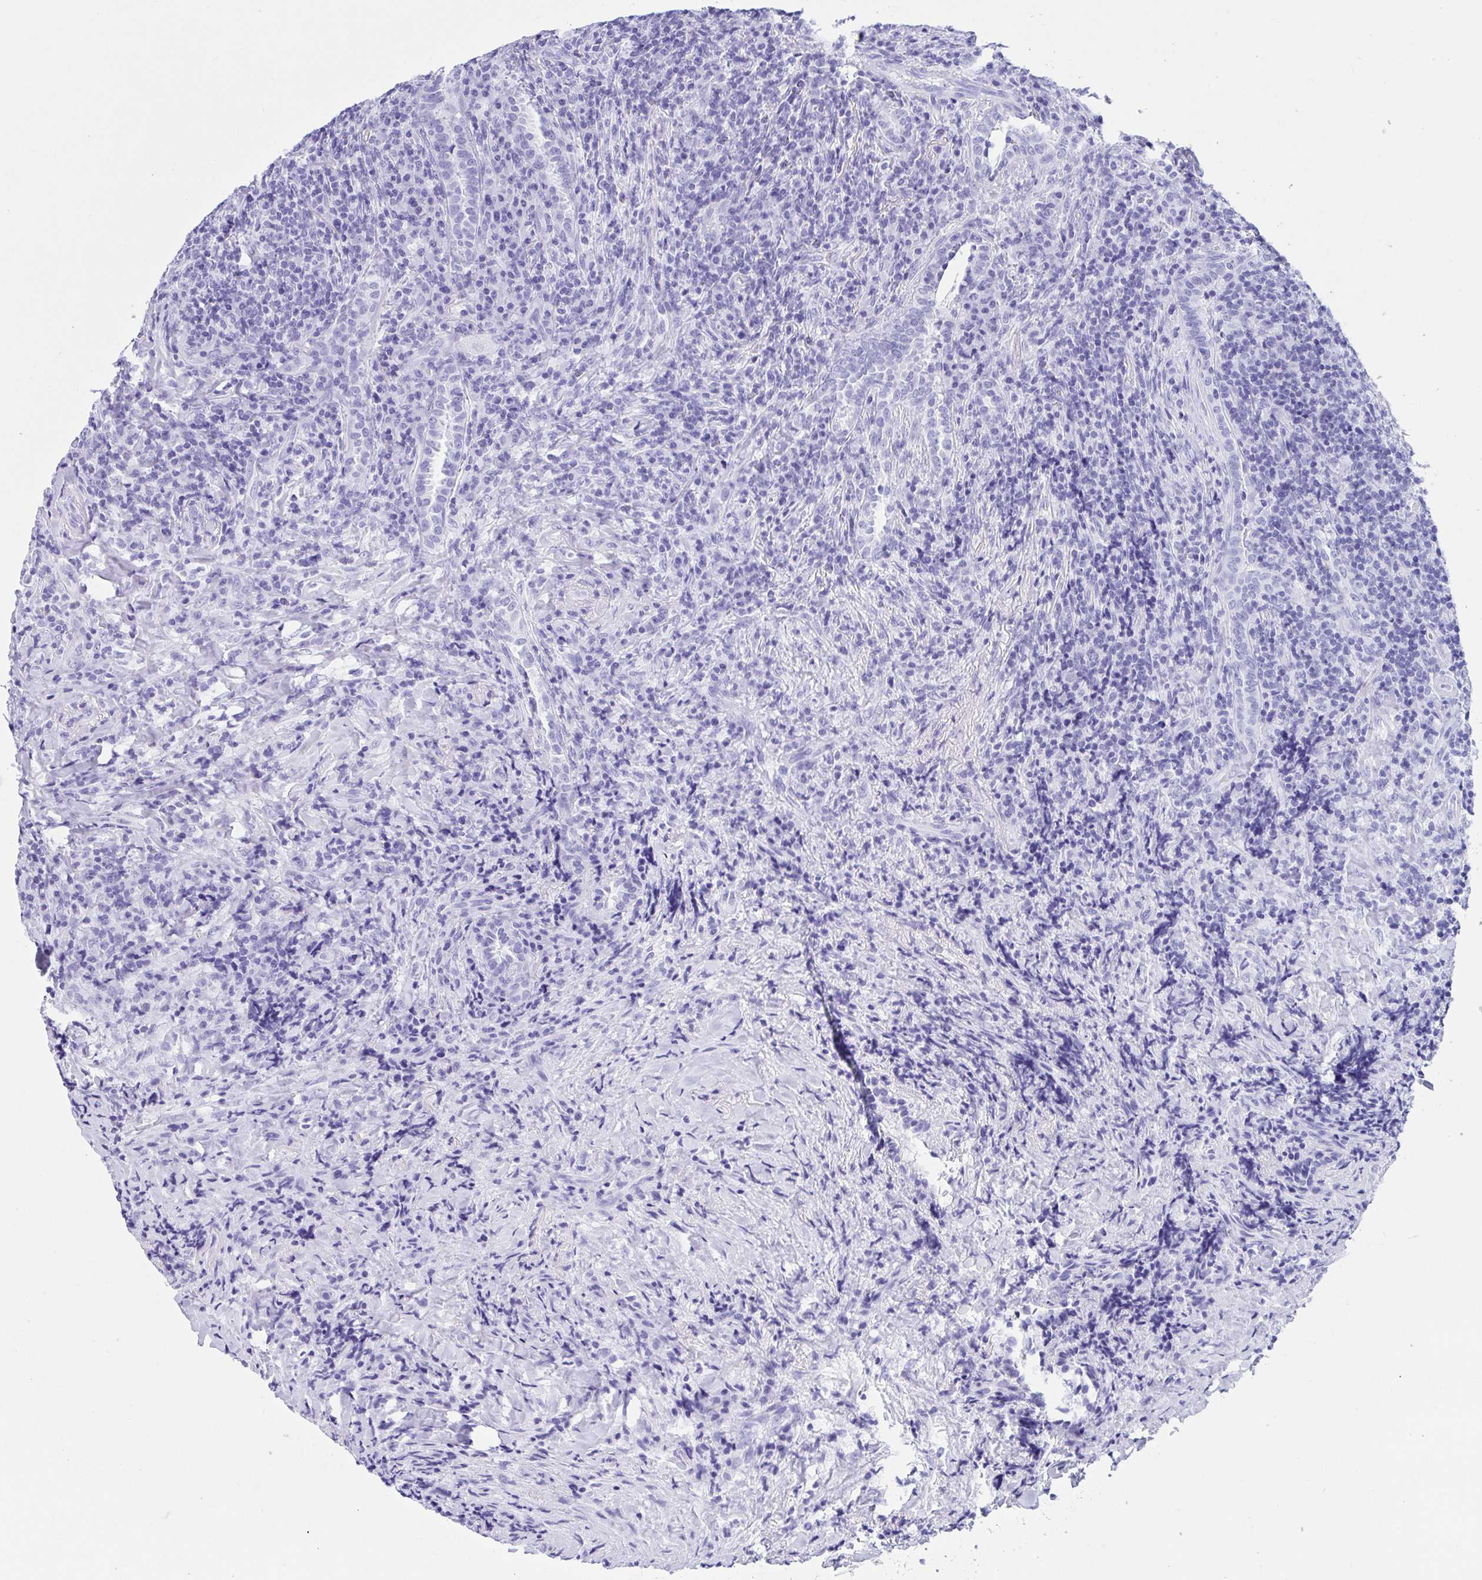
{"staining": {"intensity": "negative", "quantity": "none", "location": "none"}, "tissue": "lymphoma", "cell_type": "Tumor cells", "image_type": "cancer", "snomed": [{"axis": "morphology", "description": "Hodgkin's disease, NOS"}, {"axis": "topography", "description": "Lung"}], "caption": "Hodgkin's disease was stained to show a protein in brown. There is no significant positivity in tumor cells.", "gene": "ANK1", "patient": {"sex": "male", "age": 17}}